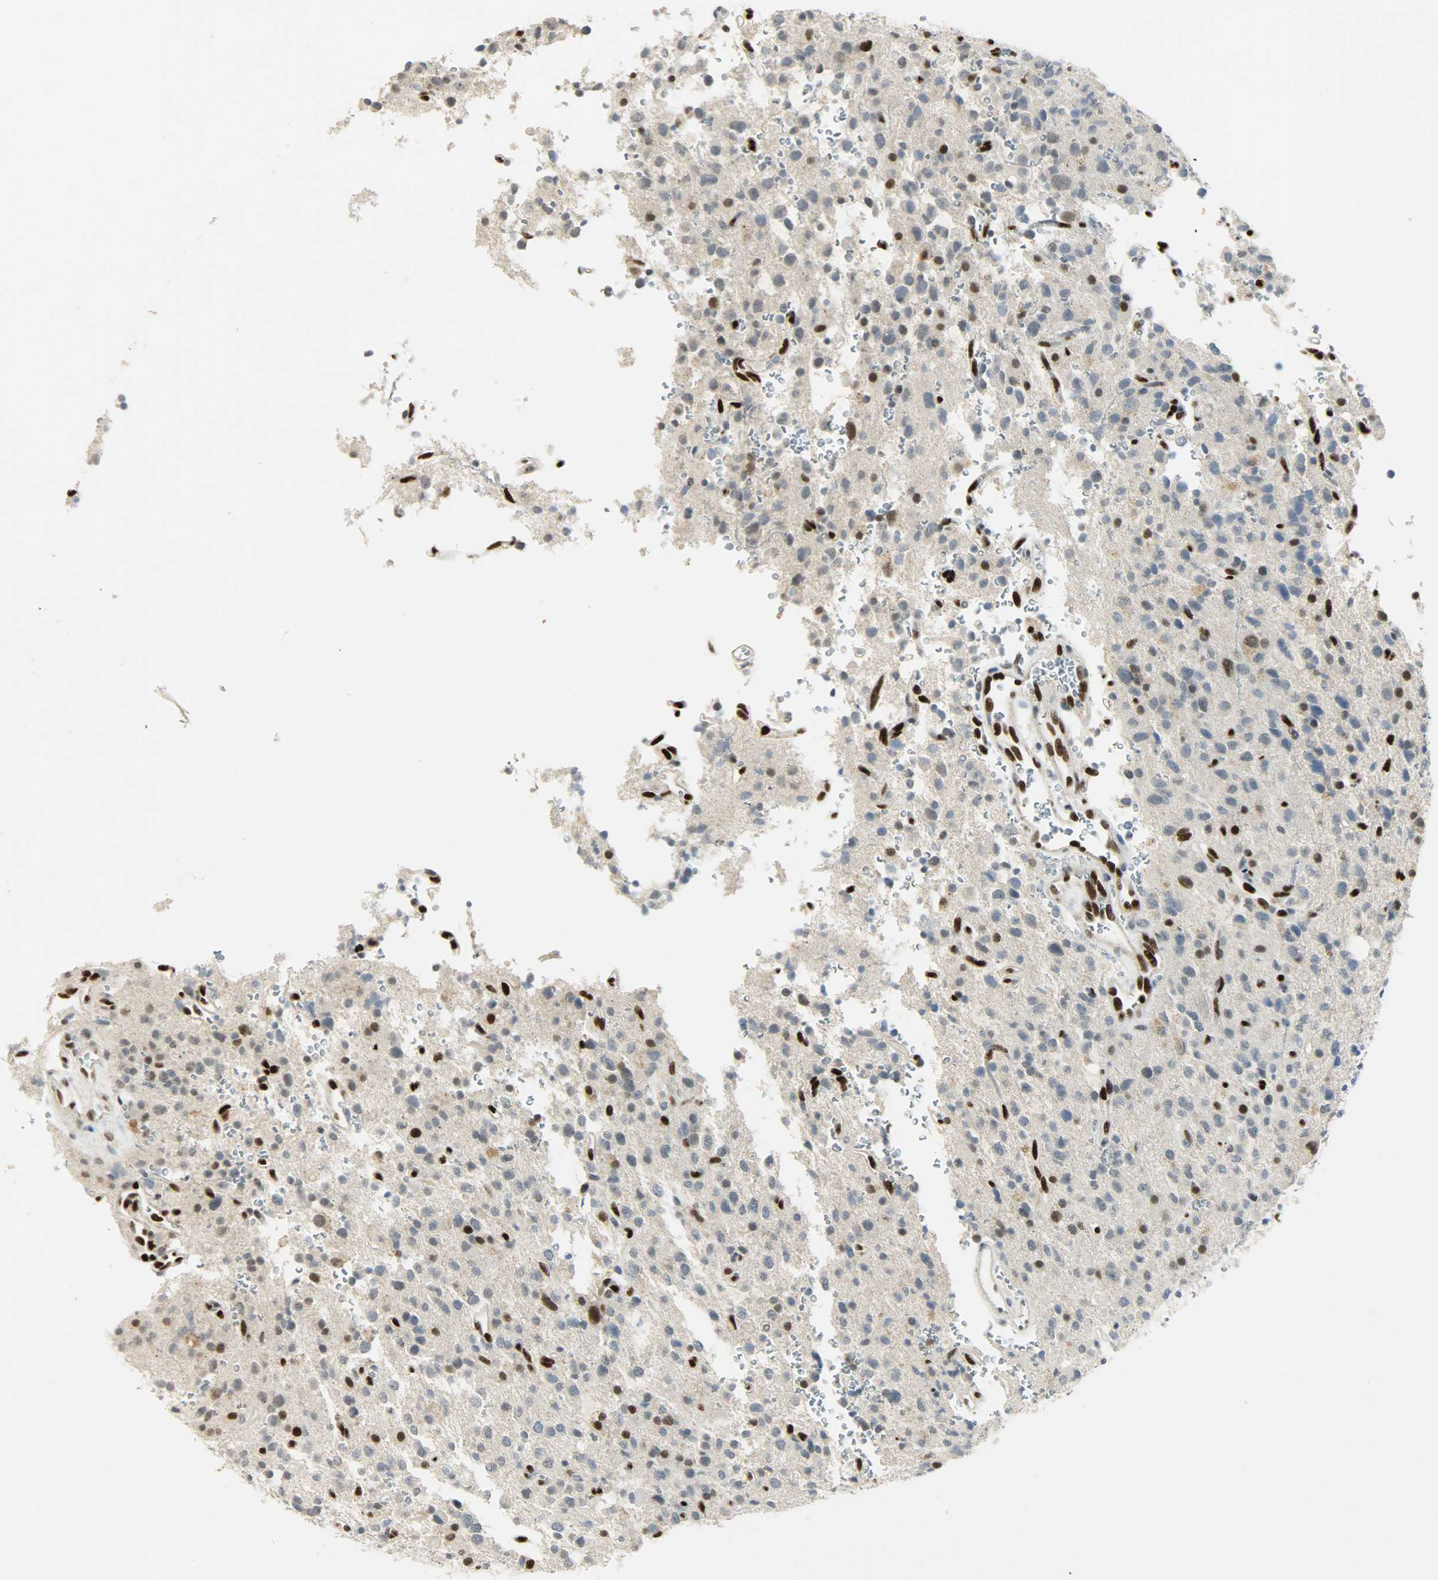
{"staining": {"intensity": "strong", "quantity": "25%-75%", "location": "nuclear"}, "tissue": "glioma", "cell_type": "Tumor cells", "image_type": "cancer", "snomed": [{"axis": "morphology", "description": "Glioma, malignant, High grade"}, {"axis": "topography", "description": "Brain"}], "caption": "Immunohistochemistry of human glioma exhibits high levels of strong nuclear staining in about 25%-75% of tumor cells.", "gene": "PPARG", "patient": {"sex": "male", "age": 47}}